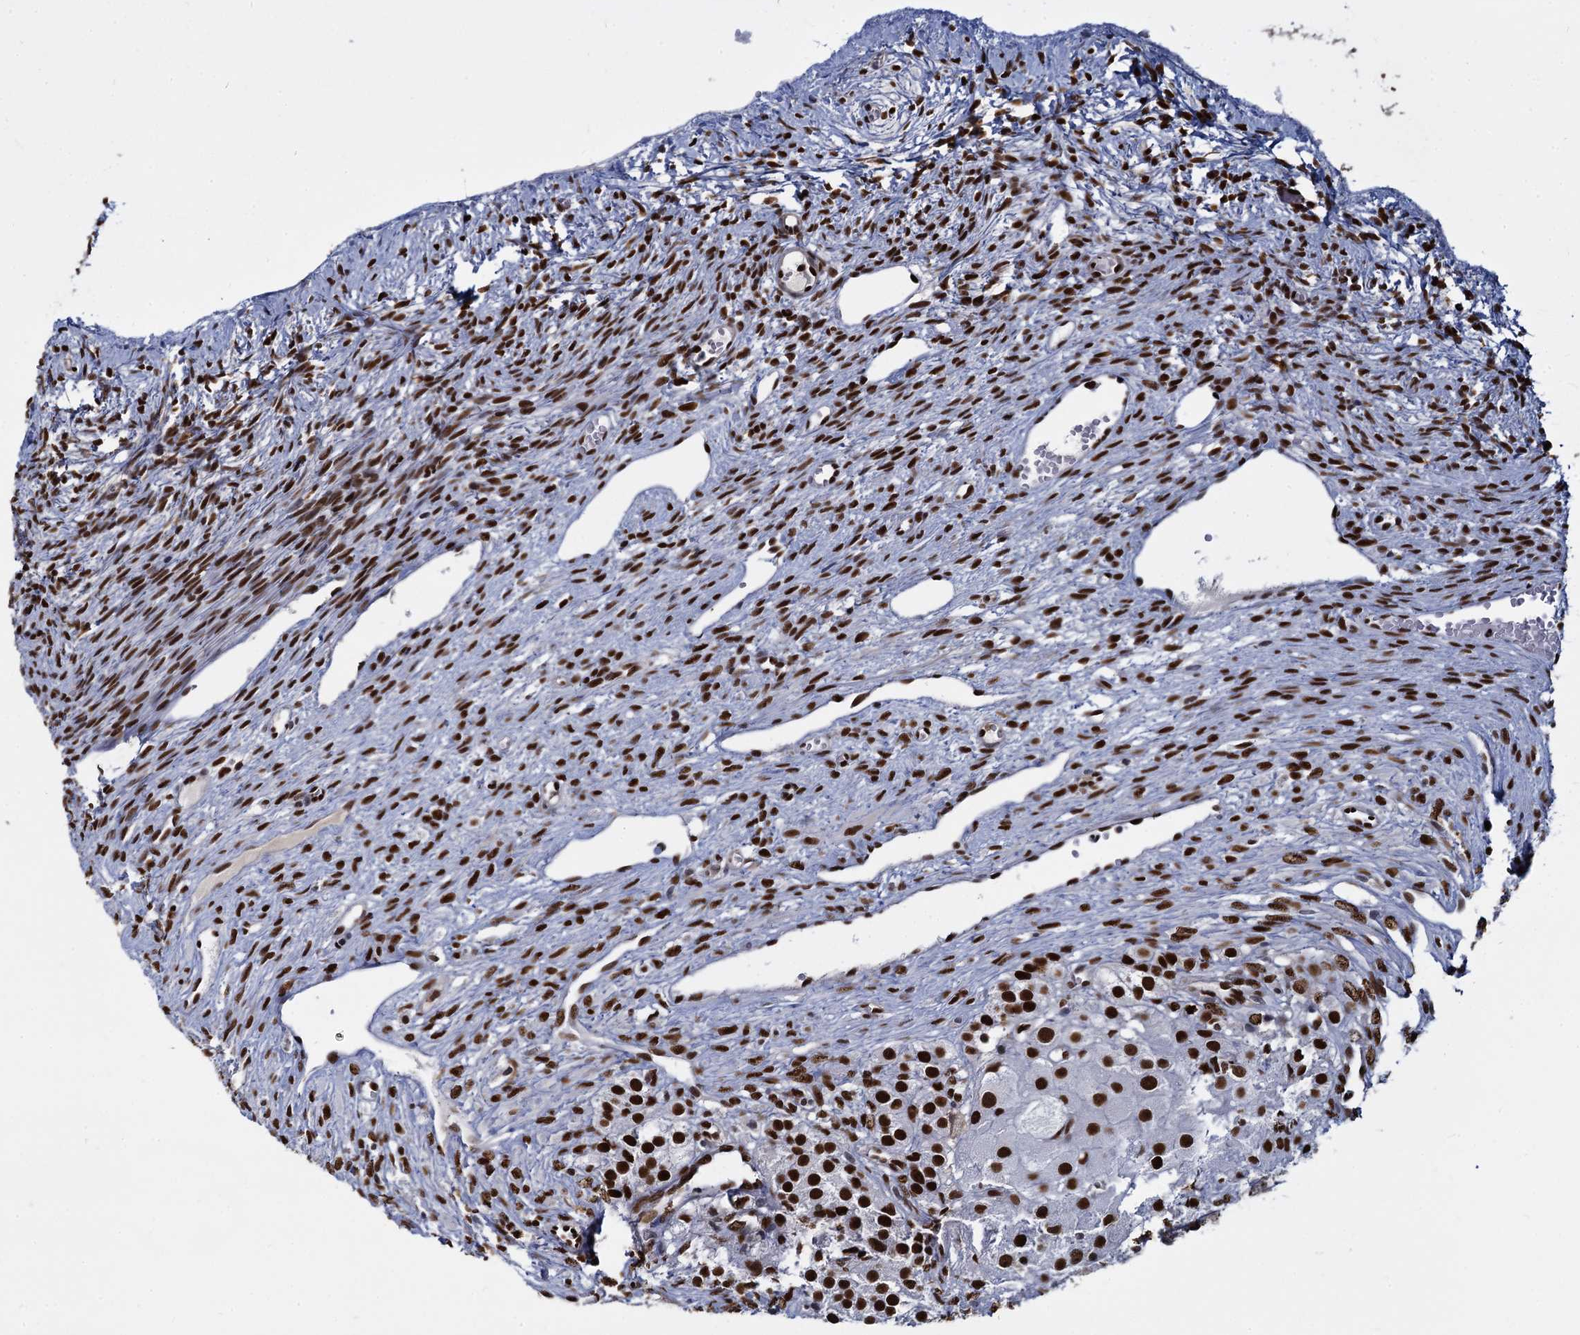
{"staining": {"intensity": "strong", "quantity": ">75%", "location": "nuclear"}, "tissue": "ovary", "cell_type": "Ovarian stroma cells", "image_type": "normal", "snomed": [{"axis": "morphology", "description": "Normal tissue, NOS"}, {"axis": "topography", "description": "Ovary"}], "caption": "The image displays staining of benign ovary, revealing strong nuclear protein expression (brown color) within ovarian stroma cells. The protein is stained brown, and the nuclei are stained in blue (DAB (3,3'-diaminobenzidine) IHC with brightfield microscopy, high magnification).", "gene": "DCPS", "patient": {"sex": "female", "age": 51}}